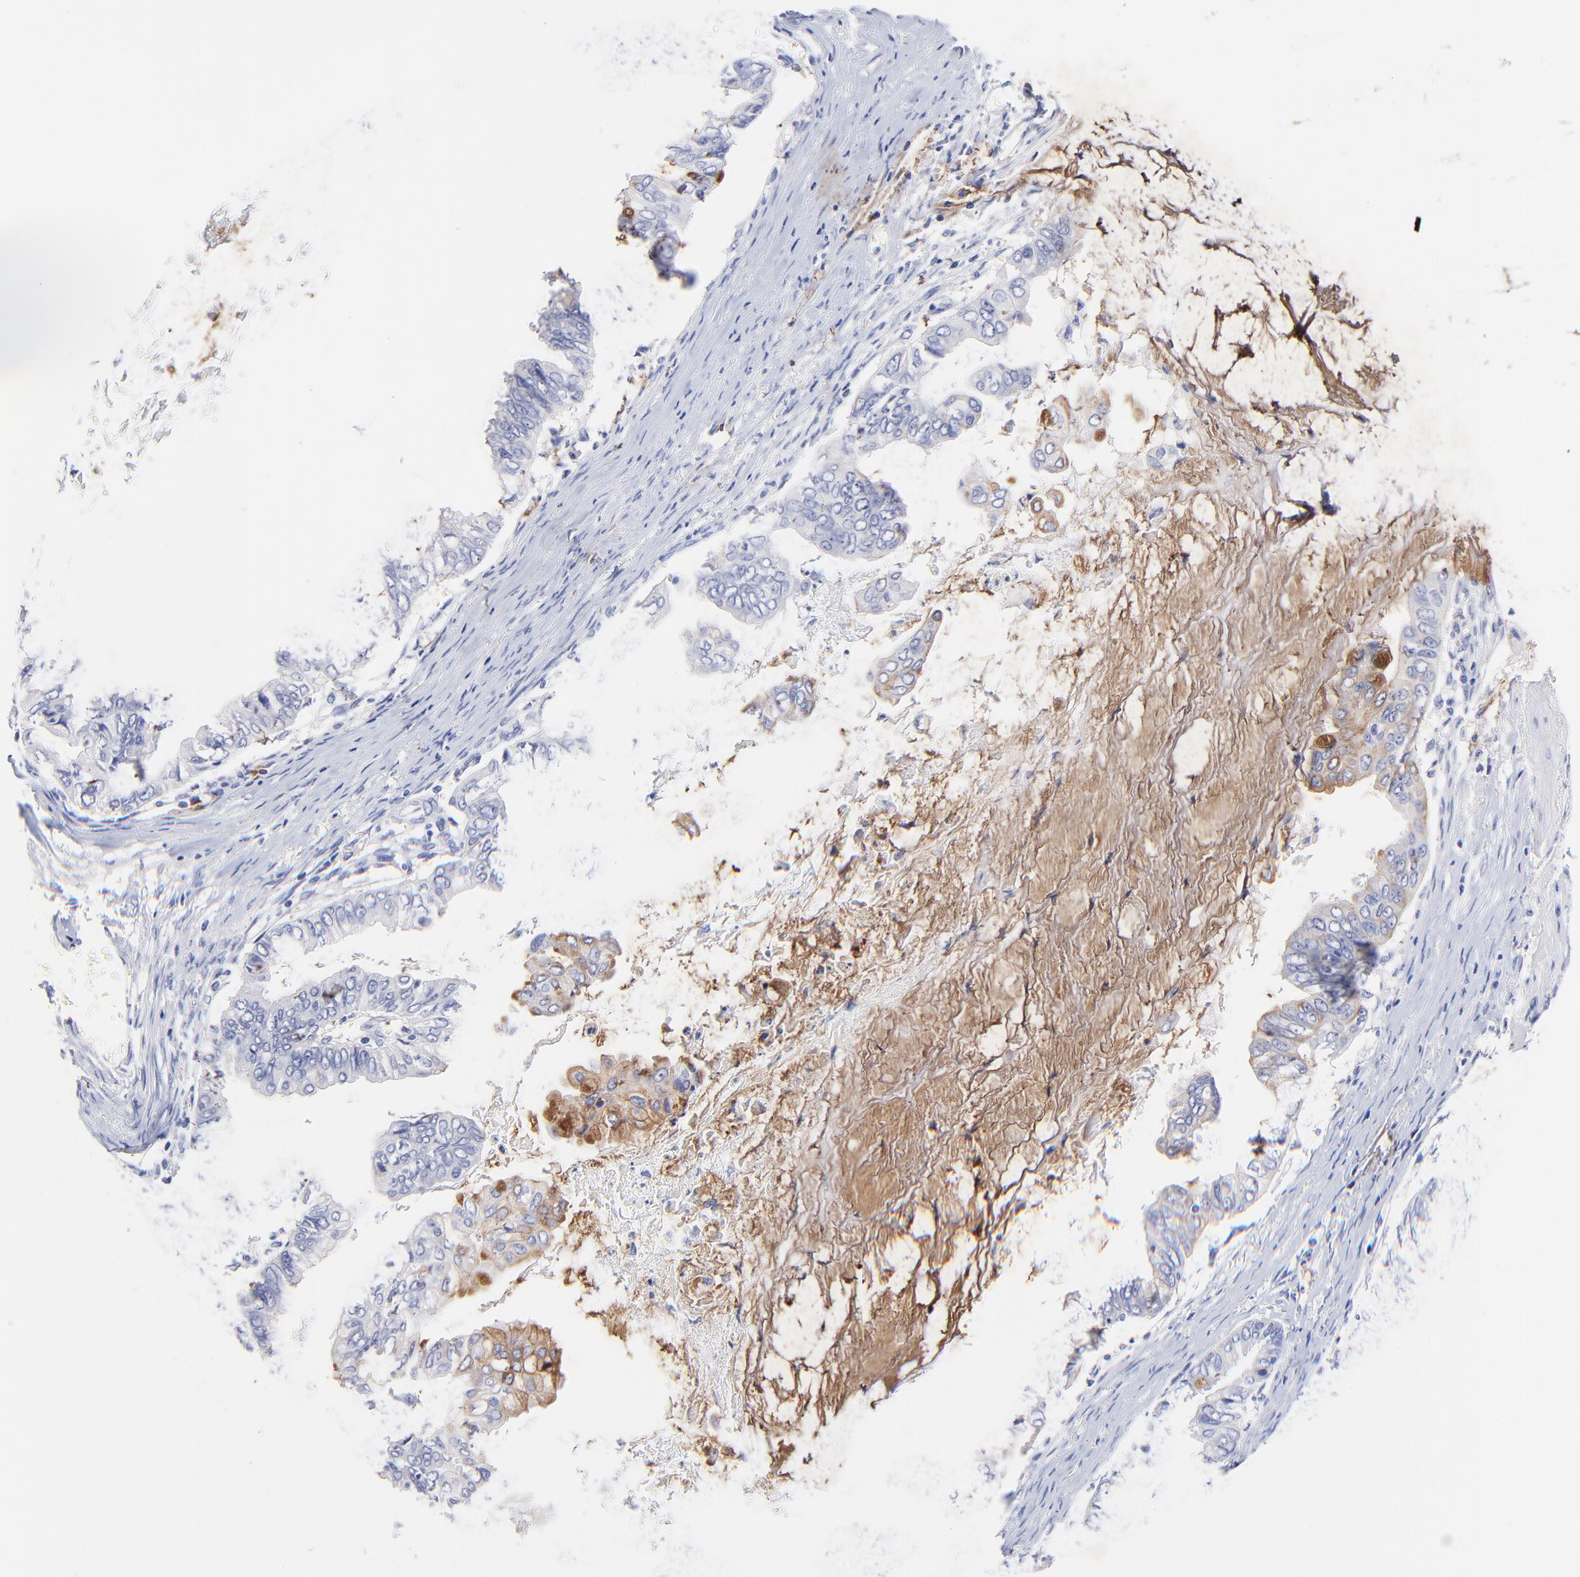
{"staining": {"intensity": "weak", "quantity": "<25%", "location": "cytoplasmic/membranous"}, "tissue": "stomach cancer", "cell_type": "Tumor cells", "image_type": "cancer", "snomed": [{"axis": "morphology", "description": "Adenocarcinoma, NOS"}, {"axis": "topography", "description": "Stomach, upper"}], "caption": "This is an immunohistochemistry micrograph of adenocarcinoma (stomach). There is no positivity in tumor cells.", "gene": "RAB3A", "patient": {"sex": "male", "age": 80}}